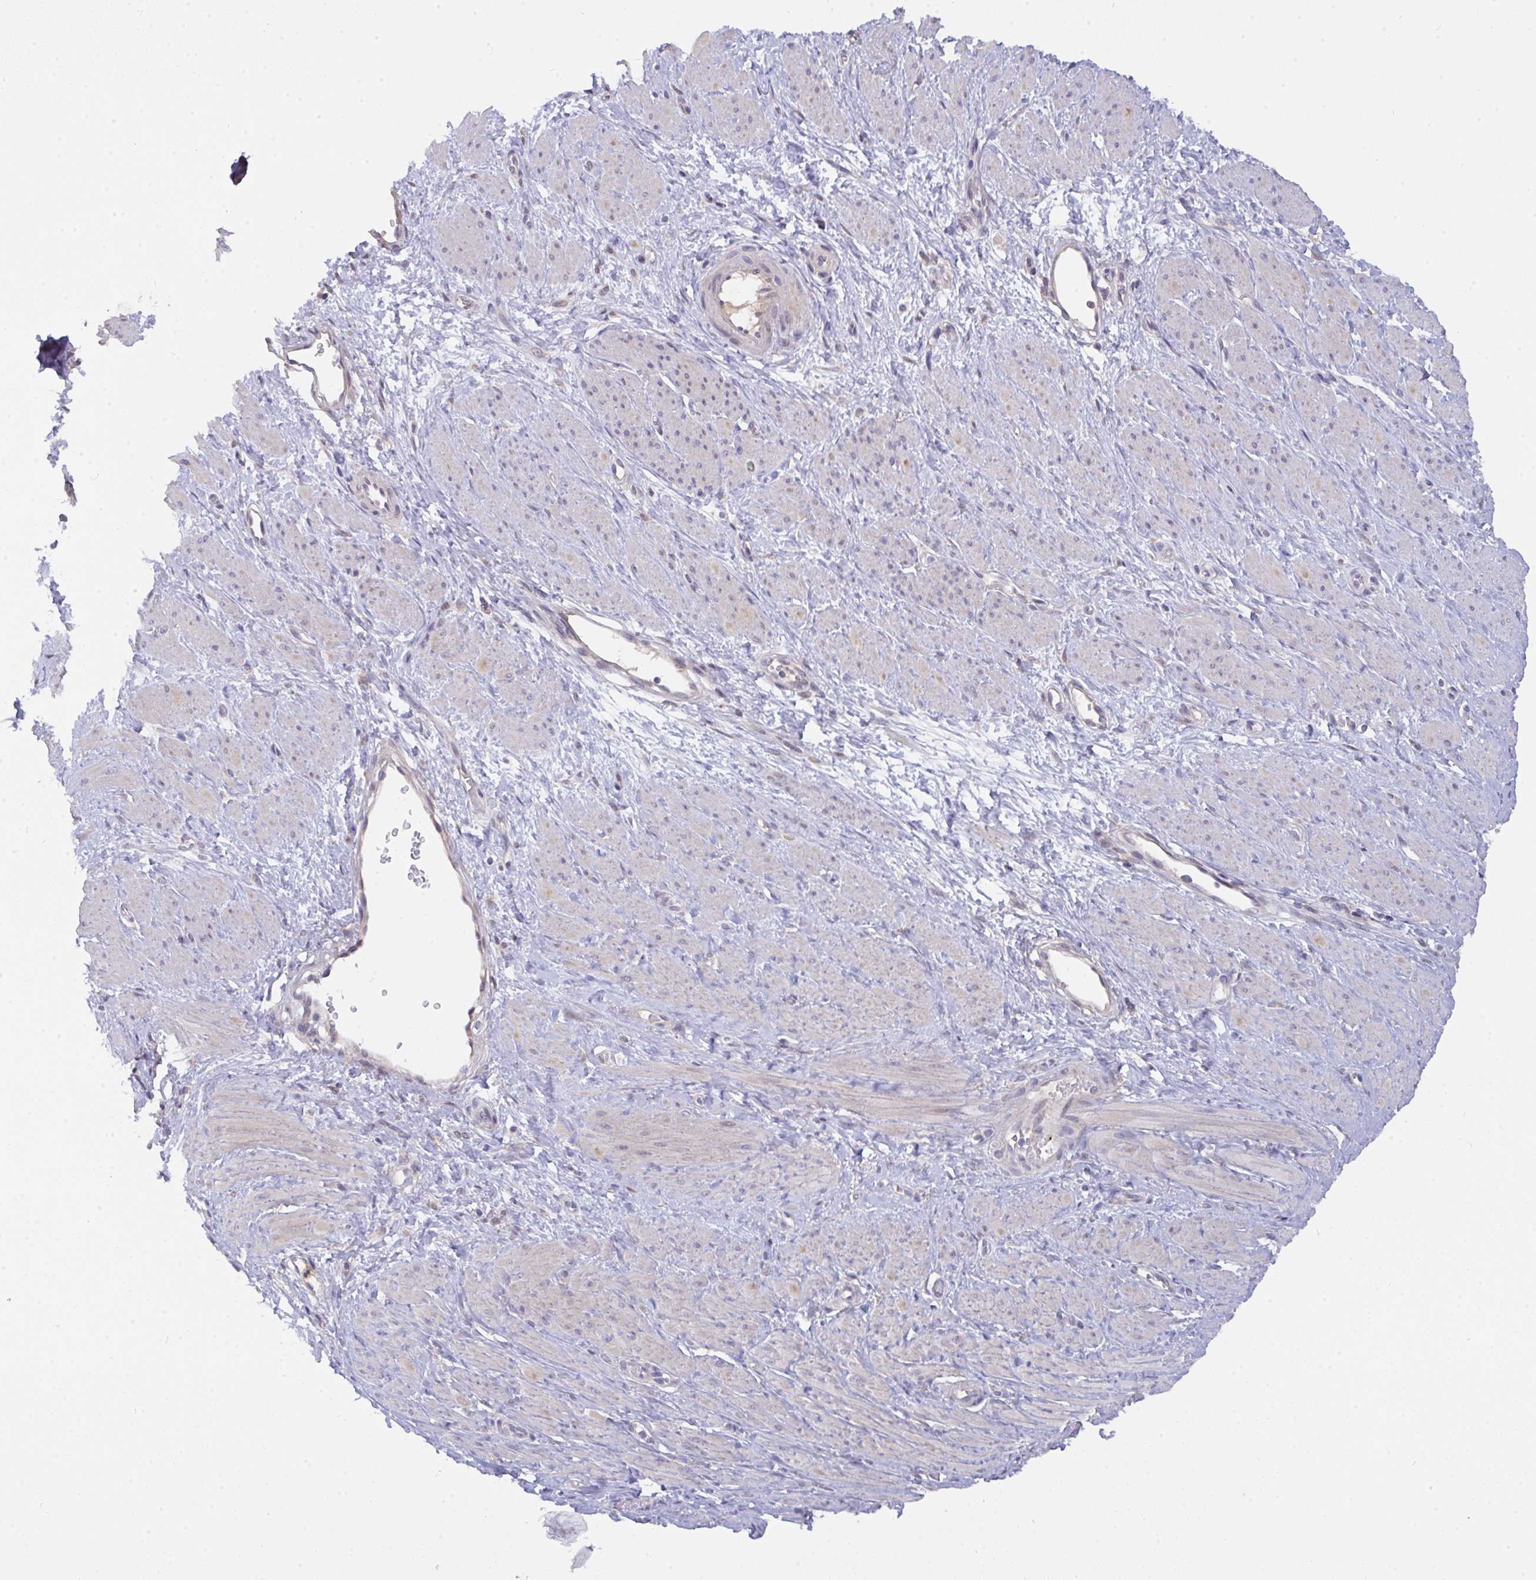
{"staining": {"intensity": "negative", "quantity": "none", "location": "none"}, "tissue": "smooth muscle", "cell_type": "Smooth muscle cells", "image_type": "normal", "snomed": [{"axis": "morphology", "description": "Normal tissue, NOS"}, {"axis": "topography", "description": "Smooth muscle"}, {"axis": "topography", "description": "Uterus"}], "caption": "An immunohistochemistry image of unremarkable smooth muscle is shown. There is no staining in smooth muscle cells of smooth muscle. (DAB IHC, high magnification).", "gene": "L3HYPDH", "patient": {"sex": "female", "age": 39}}